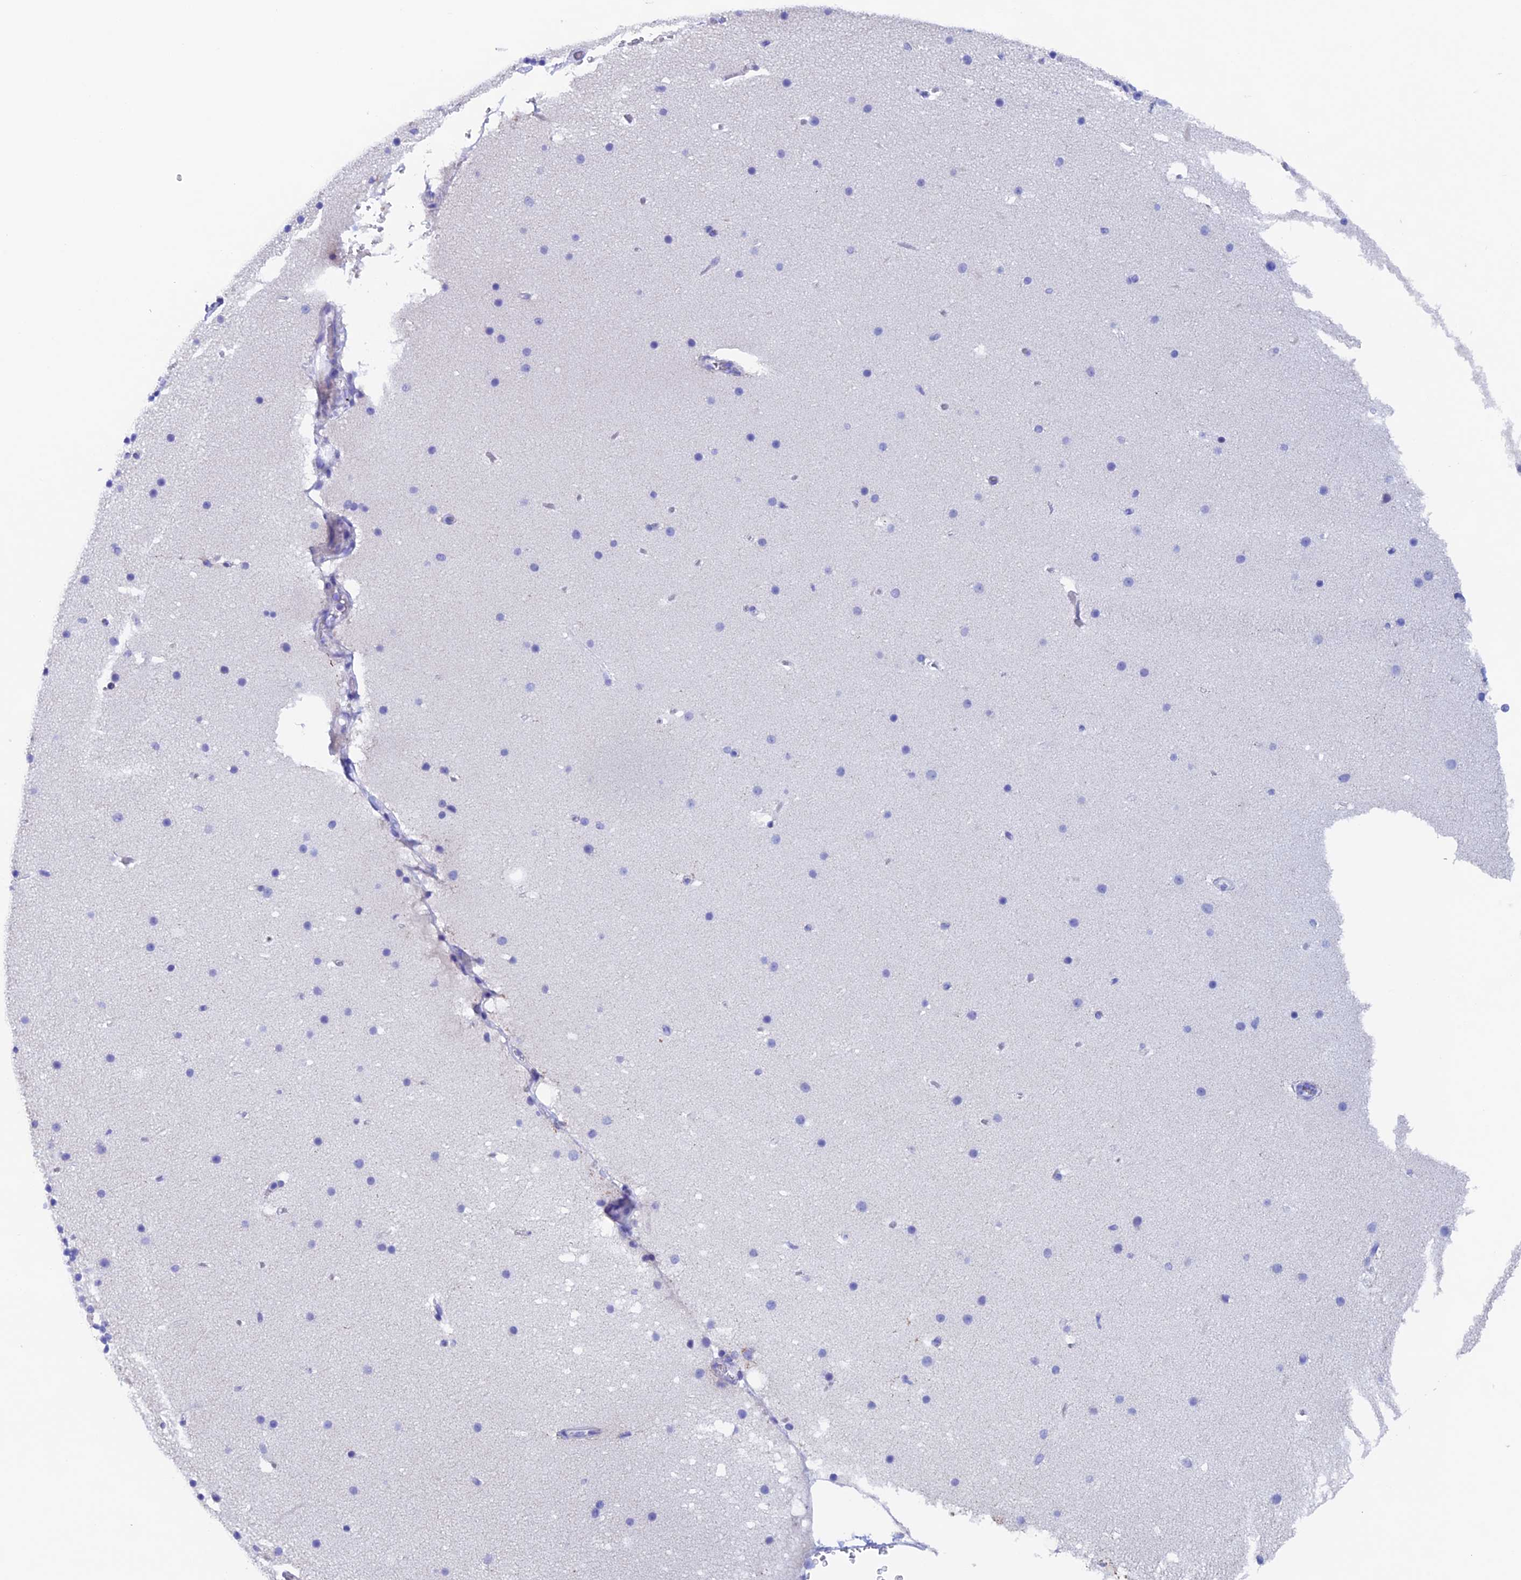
{"staining": {"intensity": "negative", "quantity": "none", "location": "none"}, "tissue": "cerebellum", "cell_type": "Cells in granular layer", "image_type": "normal", "snomed": [{"axis": "morphology", "description": "Normal tissue, NOS"}, {"axis": "topography", "description": "Cerebellum"}], "caption": "The histopathology image demonstrates no significant positivity in cells in granular layer of cerebellum.", "gene": "PSMC3IP", "patient": {"sex": "male", "age": 57}}